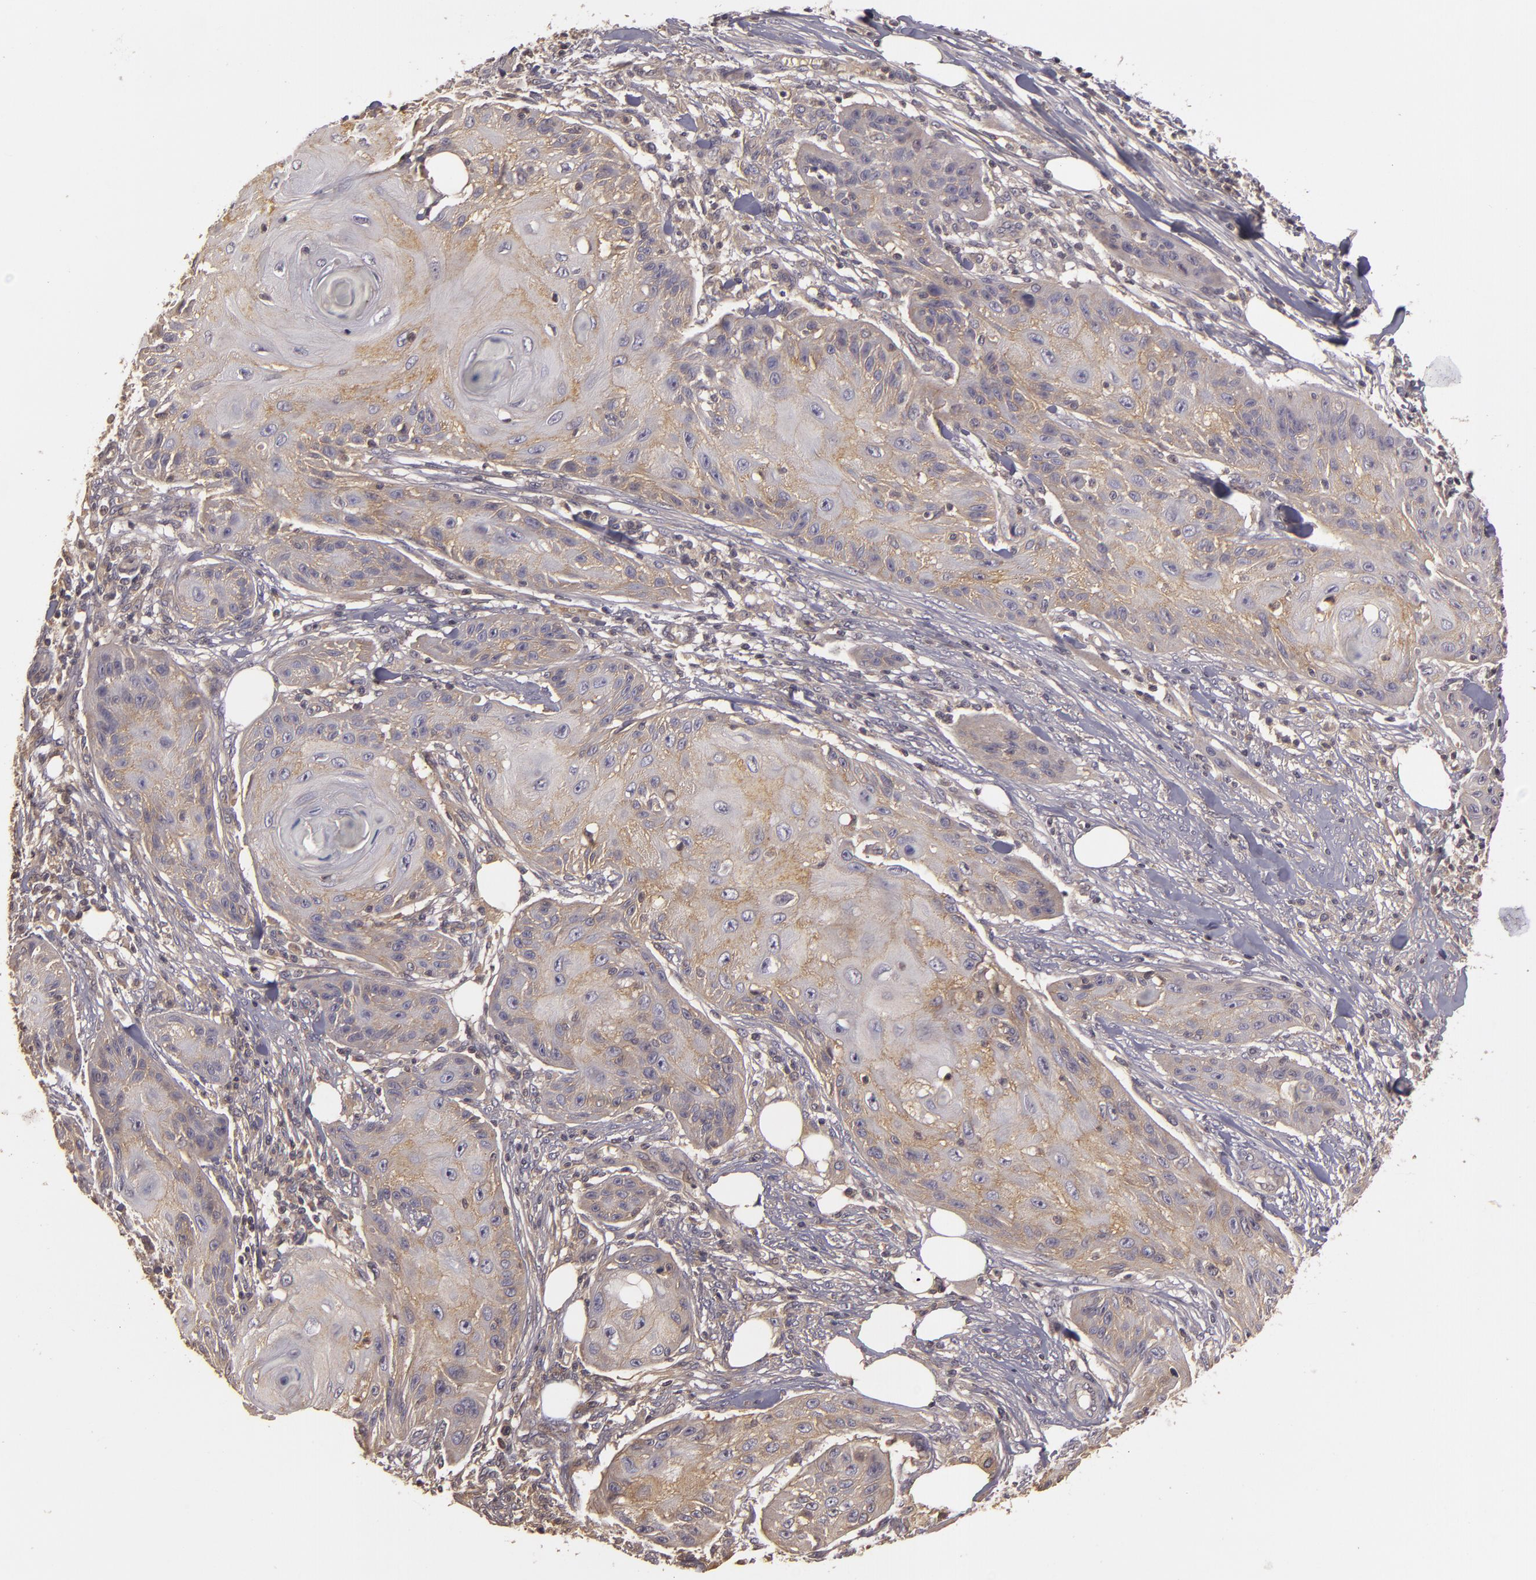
{"staining": {"intensity": "weak", "quantity": ">75%", "location": "cytoplasmic/membranous"}, "tissue": "skin cancer", "cell_type": "Tumor cells", "image_type": "cancer", "snomed": [{"axis": "morphology", "description": "Squamous cell carcinoma, NOS"}, {"axis": "topography", "description": "Skin"}], "caption": "A micrograph showing weak cytoplasmic/membranous staining in approximately >75% of tumor cells in skin squamous cell carcinoma, as visualized by brown immunohistochemical staining.", "gene": "HRAS", "patient": {"sex": "female", "age": 88}}